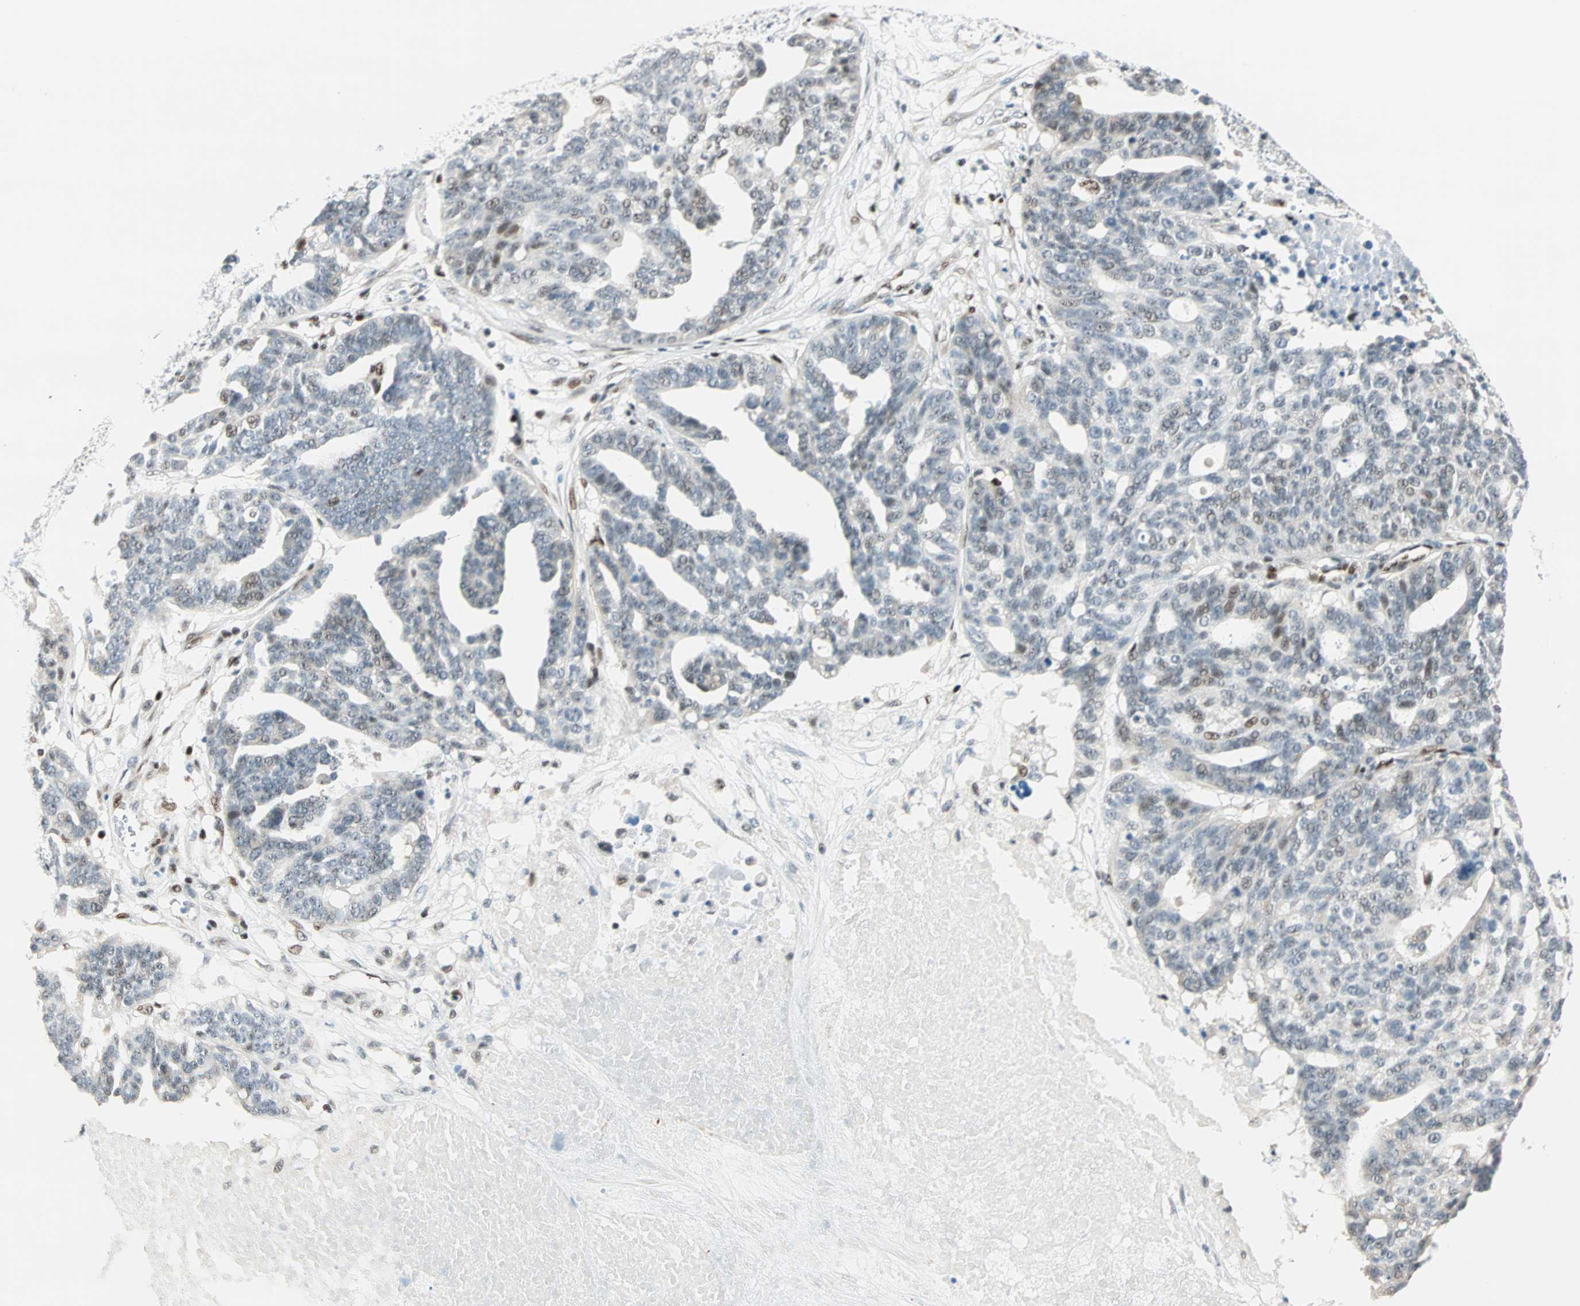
{"staining": {"intensity": "weak", "quantity": "<25%", "location": "cytoplasmic/membranous"}, "tissue": "ovarian cancer", "cell_type": "Tumor cells", "image_type": "cancer", "snomed": [{"axis": "morphology", "description": "Cystadenocarcinoma, serous, NOS"}, {"axis": "topography", "description": "Ovary"}], "caption": "The immunohistochemistry micrograph has no significant positivity in tumor cells of serous cystadenocarcinoma (ovarian) tissue. (DAB immunohistochemistry (IHC), high magnification).", "gene": "MSX2", "patient": {"sex": "female", "age": 59}}